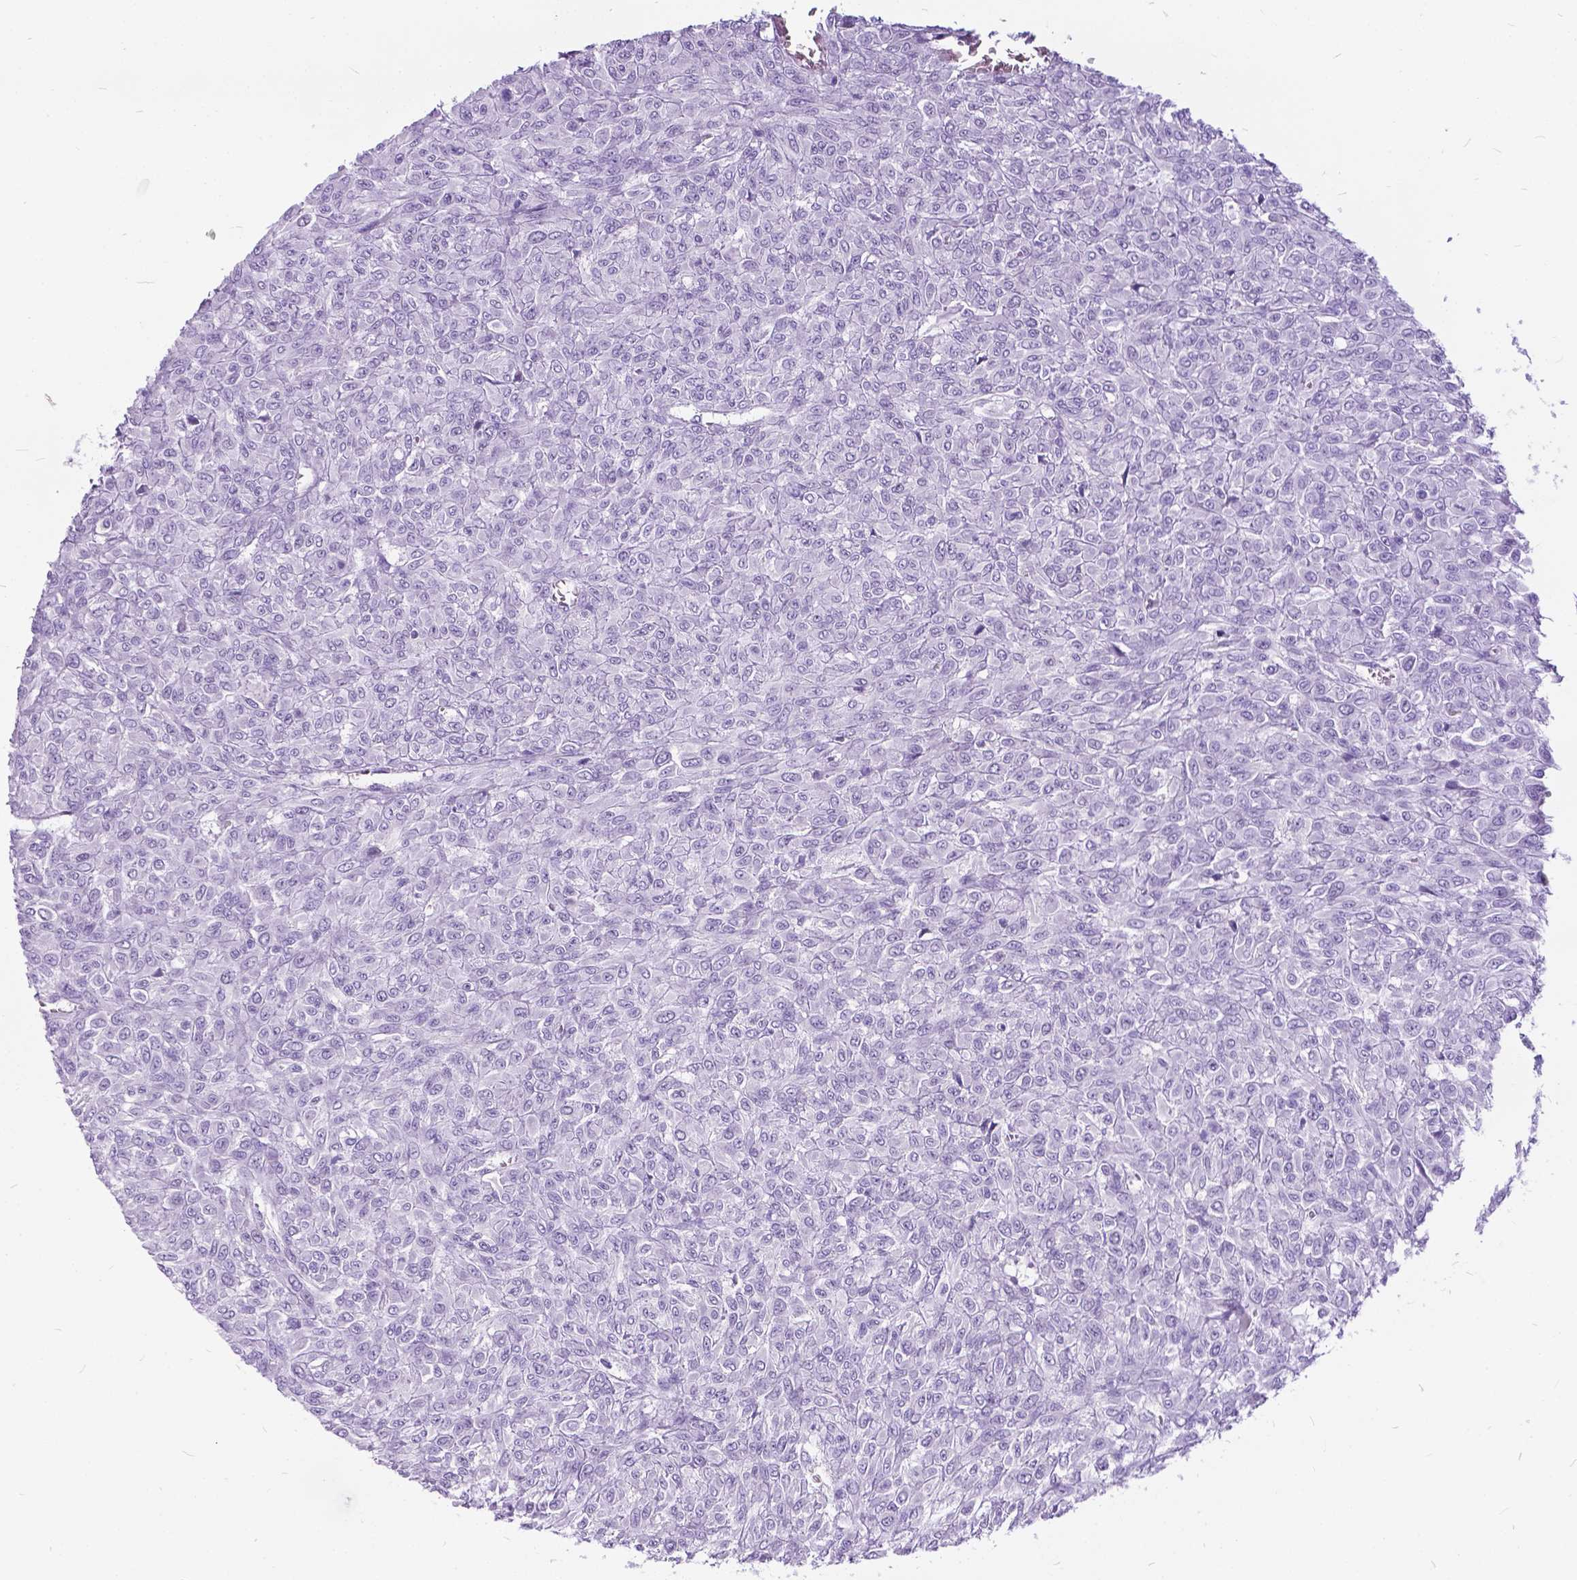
{"staining": {"intensity": "negative", "quantity": "none", "location": "none"}, "tissue": "renal cancer", "cell_type": "Tumor cells", "image_type": "cancer", "snomed": [{"axis": "morphology", "description": "Adenocarcinoma, NOS"}, {"axis": "topography", "description": "Kidney"}], "caption": "A high-resolution histopathology image shows immunohistochemistry (IHC) staining of renal cancer, which demonstrates no significant expression in tumor cells.", "gene": "BSND", "patient": {"sex": "male", "age": 58}}